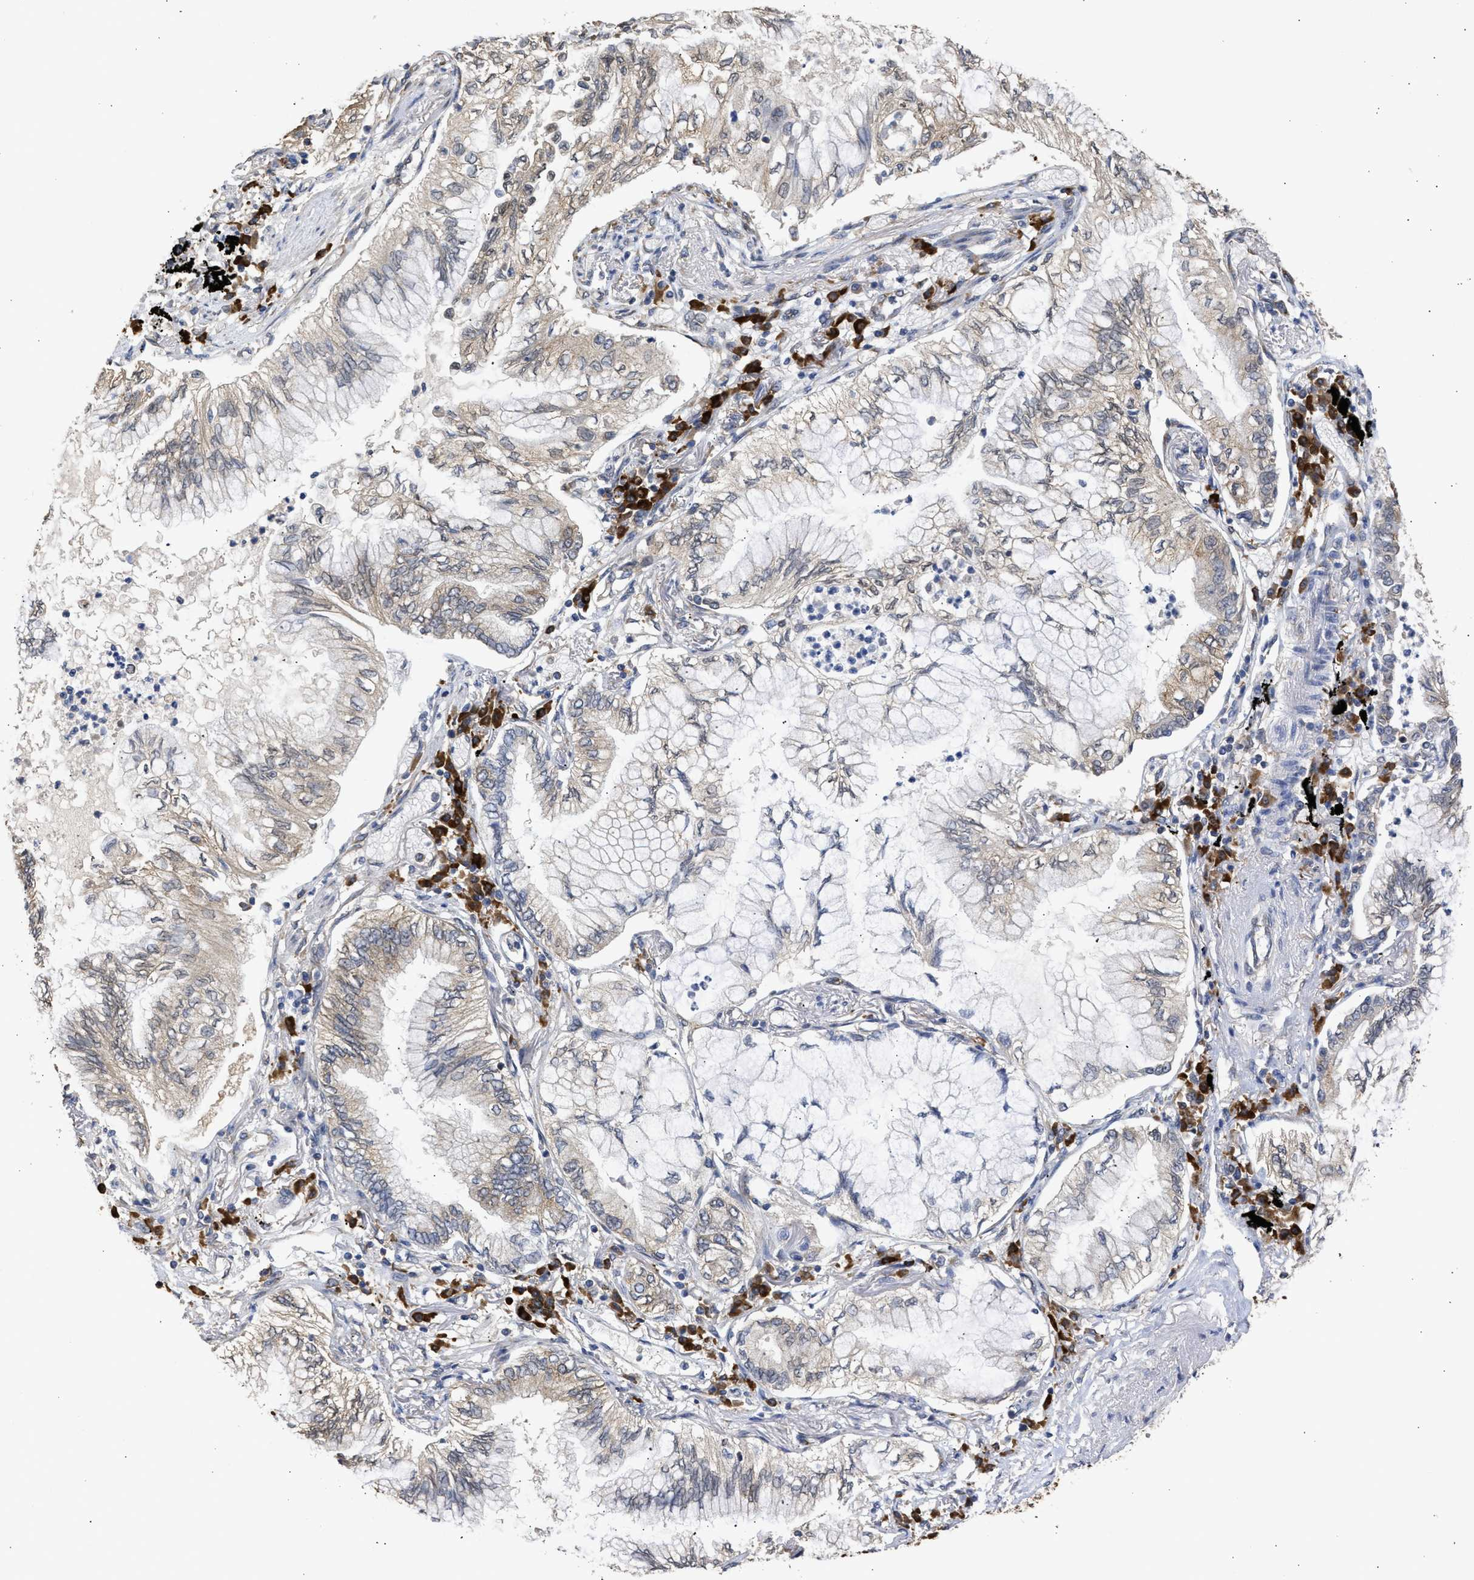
{"staining": {"intensity": "weak", "quantity": ">75%", "location": "cytoplasmic/membranous"}, "tissue": "lung cancer", "cell_type": "Tumor cells", "image_type": "cancer", "snomed": [{"axis": "morphology", "description": "Normal tissue, NOS"}, {"axis": "morphology", "description": "Adenocarcinoma, NOS"}, {"axis": "topography", "description": "Bronchus"}, {"axis": "topography", "description": "Lung"}], "caption": "An immunohistochemistry photomicrograph of neoplastic tissue is shown. Protein staining in brown labels weak cytoplasmic/membranous positivity in lung adenocarcinoma within tumor cells.", "gene": "DNAJC1", "patient": {"sex": "female", "age": 70}}